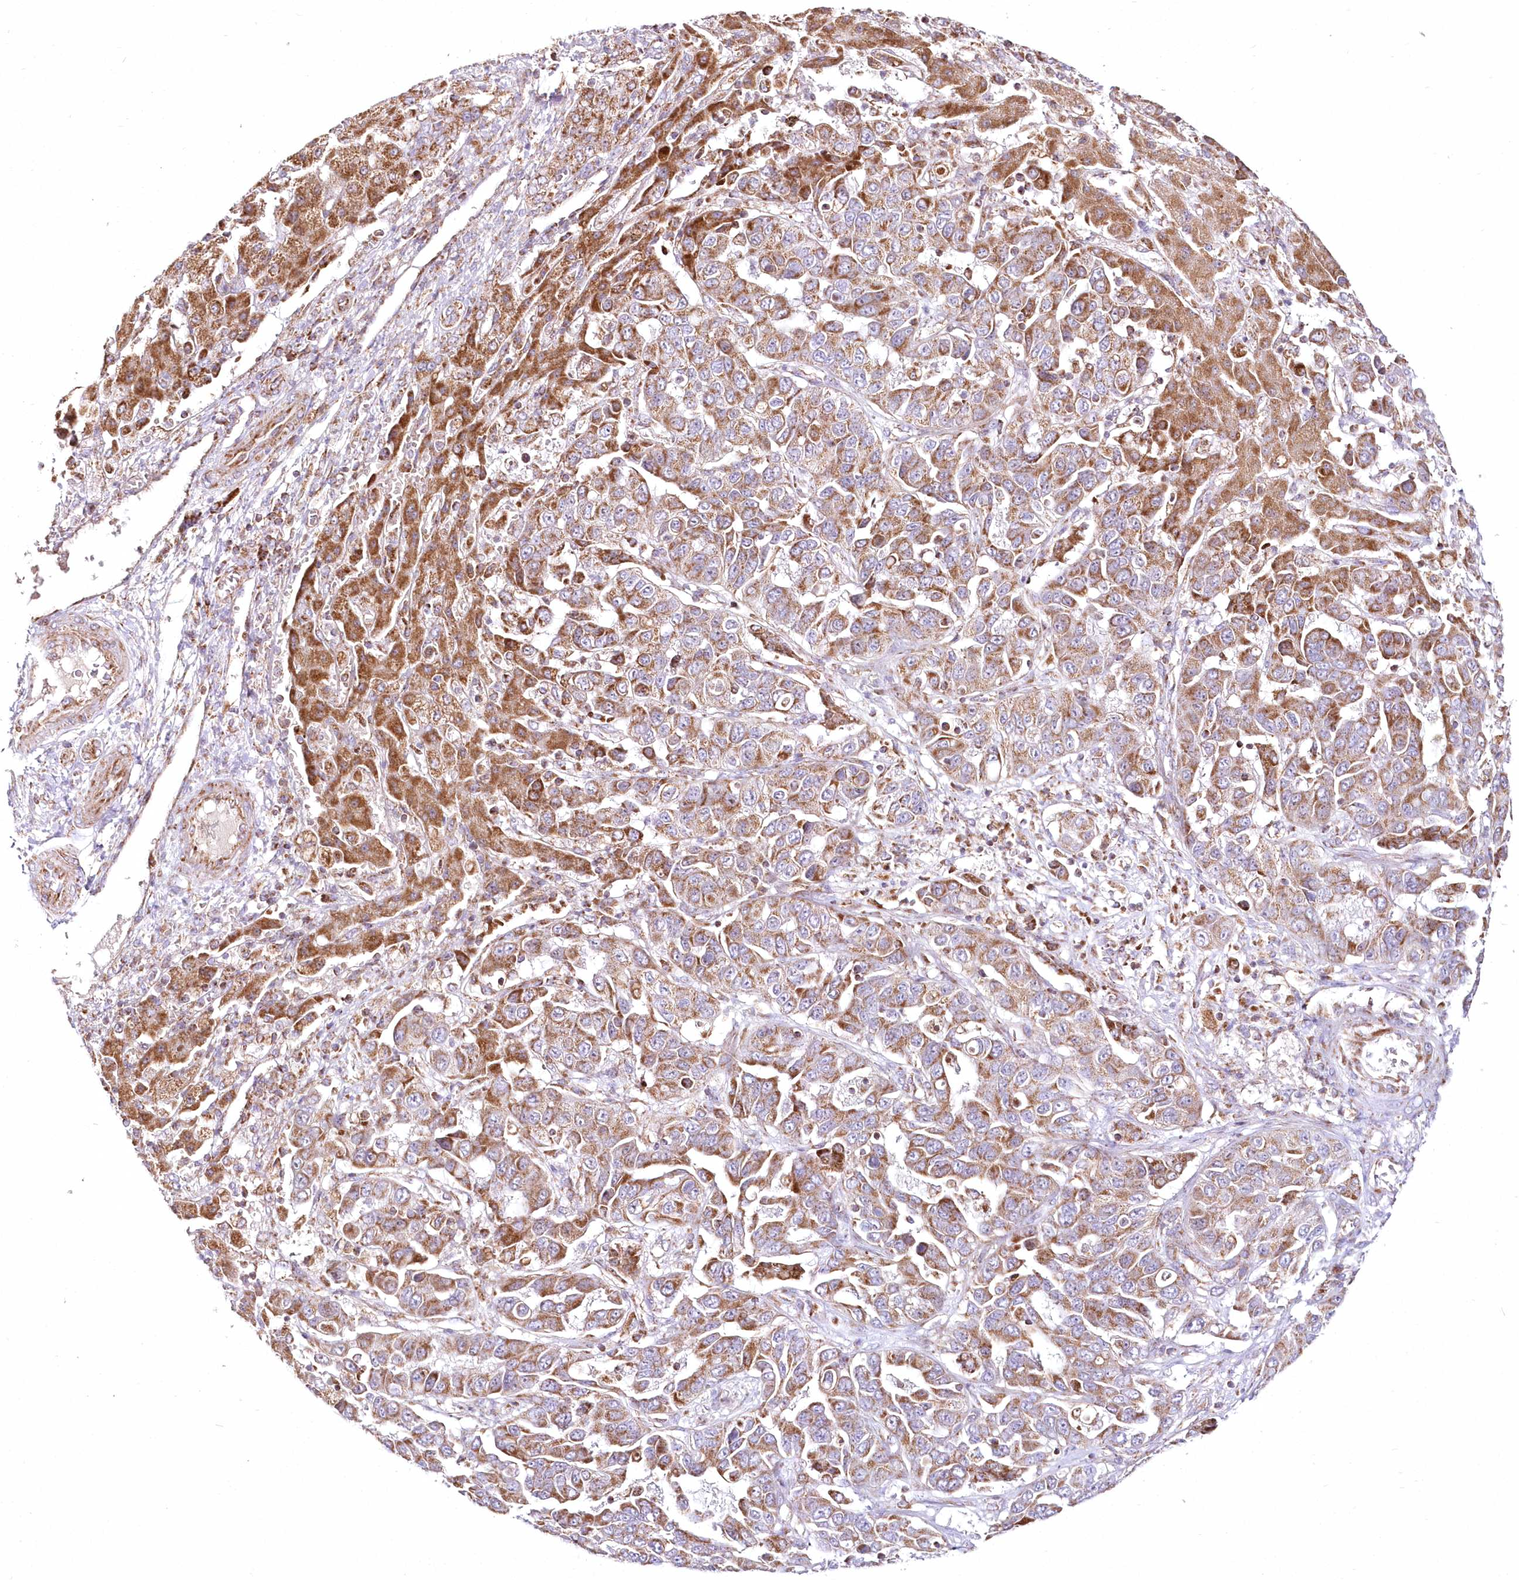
{"staining": {"intensity": "moderate", "quantity": ">75%", "location": "cytoplasmic/membranous"}, "tissue": "liver cancer", "cell_type": "Tumor cells", "image_type": "cancer", "snomed": [{"axis": "morphology", "description": "Cholangiocarcinoma"}, {"axis": "topography", "description": "Liver"}], "caption": "Tumor cells exhibit medium levels of moderate cytoplasmic/membranous expression in approximately >75% of cells in cholangiocarcinoma (liver).", "gene": "DNA2", "patient": {"sex": "female", "age": 52}}